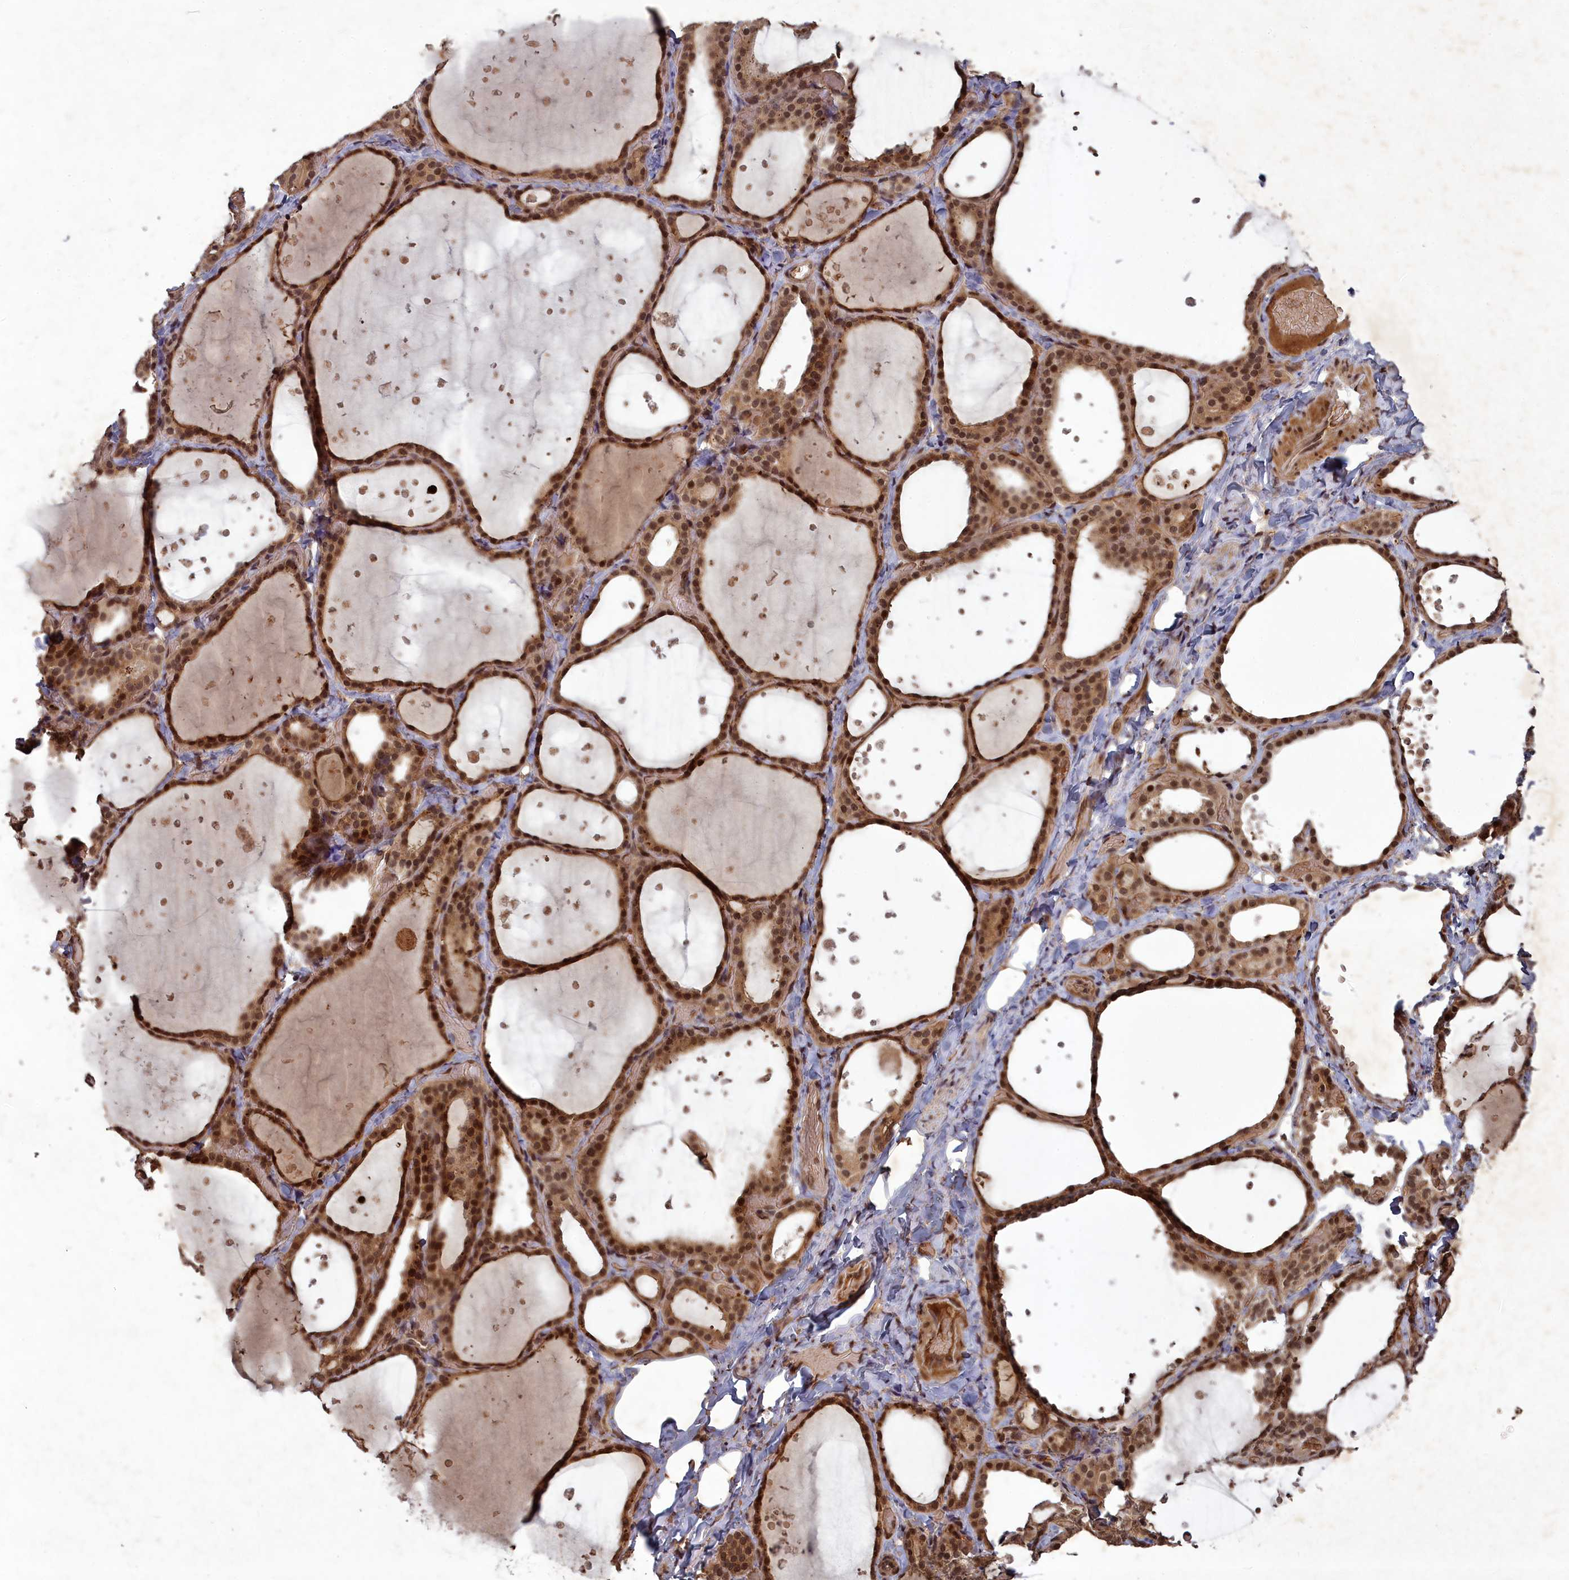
{"staining": {"intensity": "strong", "quantity": ">75%", "location": "cytoplasmic/membranous,nuclear"}, "tissue": "thyroid gland", "cell_type": "Glandular cells", "image_type": "normal", "snomed": [{"axis": "morphology", "description": "Normal tissue, NOS"}, {"axis": "topography", "description": "Thyroid gland"}], "caption": "An image of thyroid gland stained for a protein reveals strong cytoplasmic/membranous,nuclear brown staining in glandular cells. (DAB IHC, brown staining for protein, blue staining for nuclei).", "gene": "SRMS", "patient": {"sex": "female", "age": 44}}